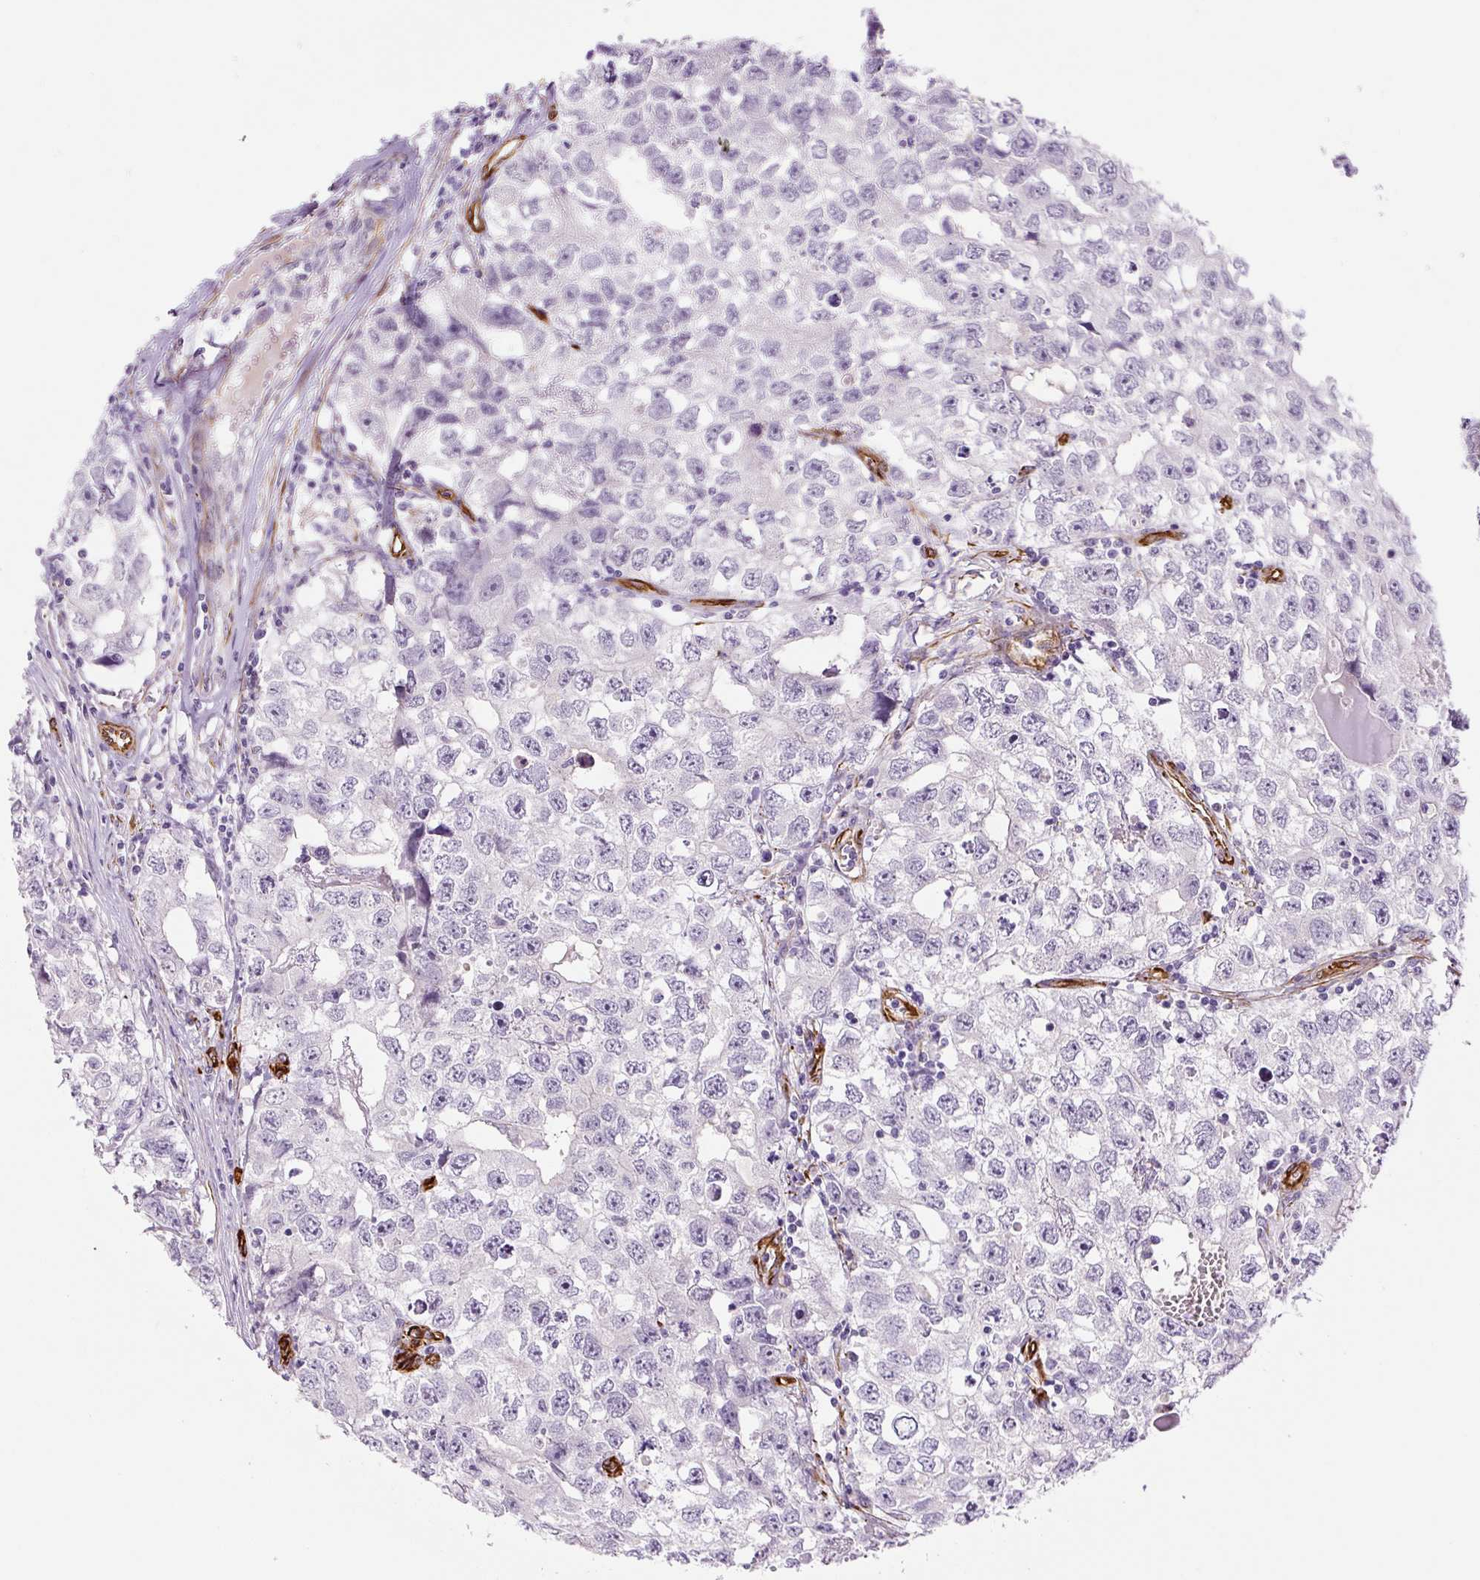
{"staining": {"intensity": "negative", "quantity": "none", "location": "none"}, "tissue": "testis cancer", "cell_type": "Tumor cells", "image_type": "cancer", "snomed": [{"axis": "morphology", "description": "Seminoma, NOS"}, {"axis": "morphology", "description": "Carcinoma, Embryonal, NOS"}, {"axis": "topography", "description": "Testis"}], "caption": "Seminoma (testis) was stained to show a protein in brown. There is no significant expression in tumor cells. (DAB (3,3'-diaminobenzidine) immunohistochemistry visualized using brightfield microscopy, high magnification).", "gene": "NES", "patient": {"sex": "male", "age": 43}}